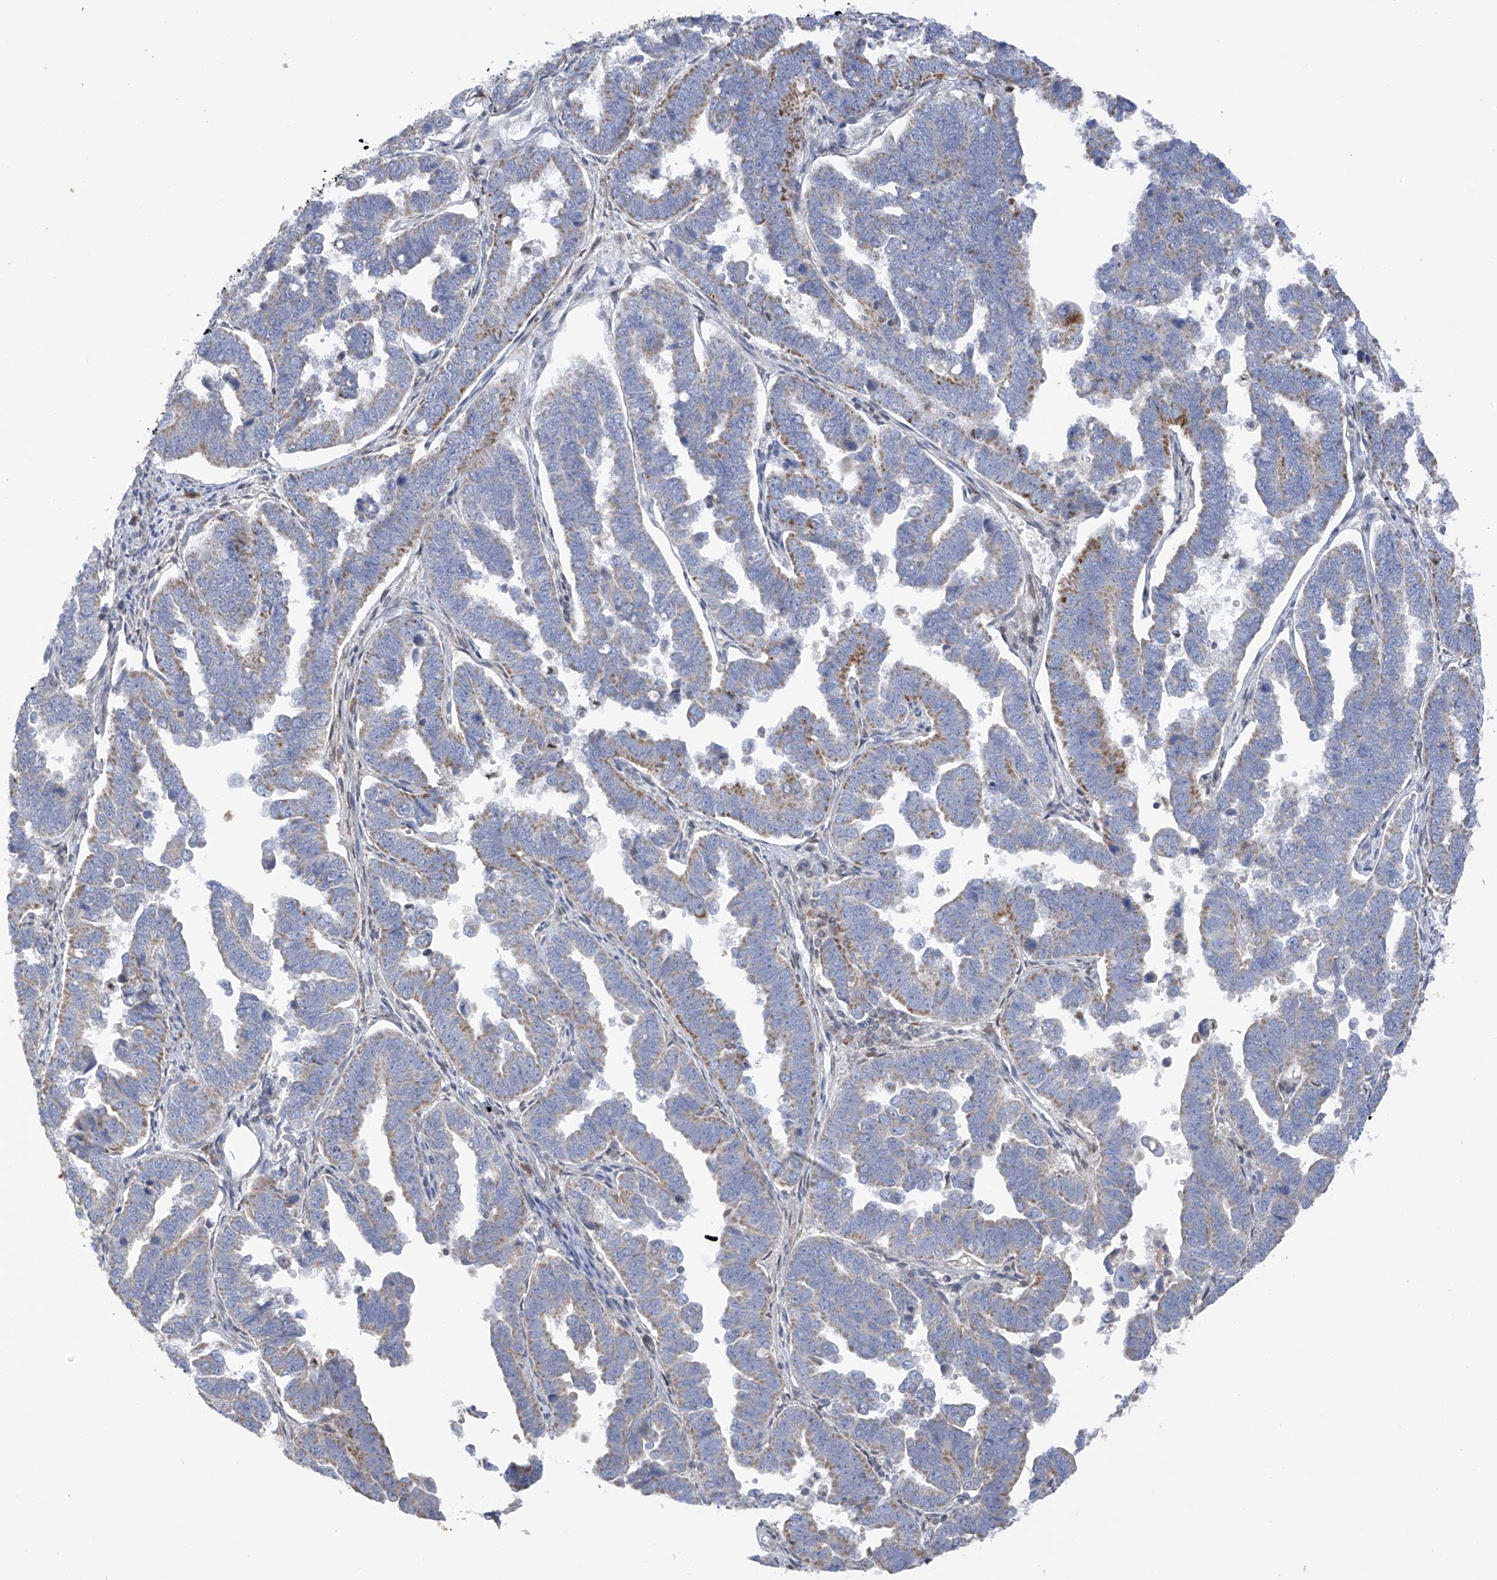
{"staining": {"intensity": "moderate", "quantity": "<25%", "location": "cytoplasmic/membranous"}, "tissue": "endometrial cancer", "cell_type": "Tumor cells", "image_type": "cancer", "snomed": [{"axis": "morphology", "description": "Adenocarcinoma, NOS"}, {"axis": "topography", "description": "Endometrium"}], "caption": "A micrograph of endometrial cancer (adenocarcinoma) stained for a protein exhibits moderate cytoplasmic/membranous brown staining in tumor cells.", "gene": "SLCO4A1", "patient": {"sex": "female", "age": 75}}